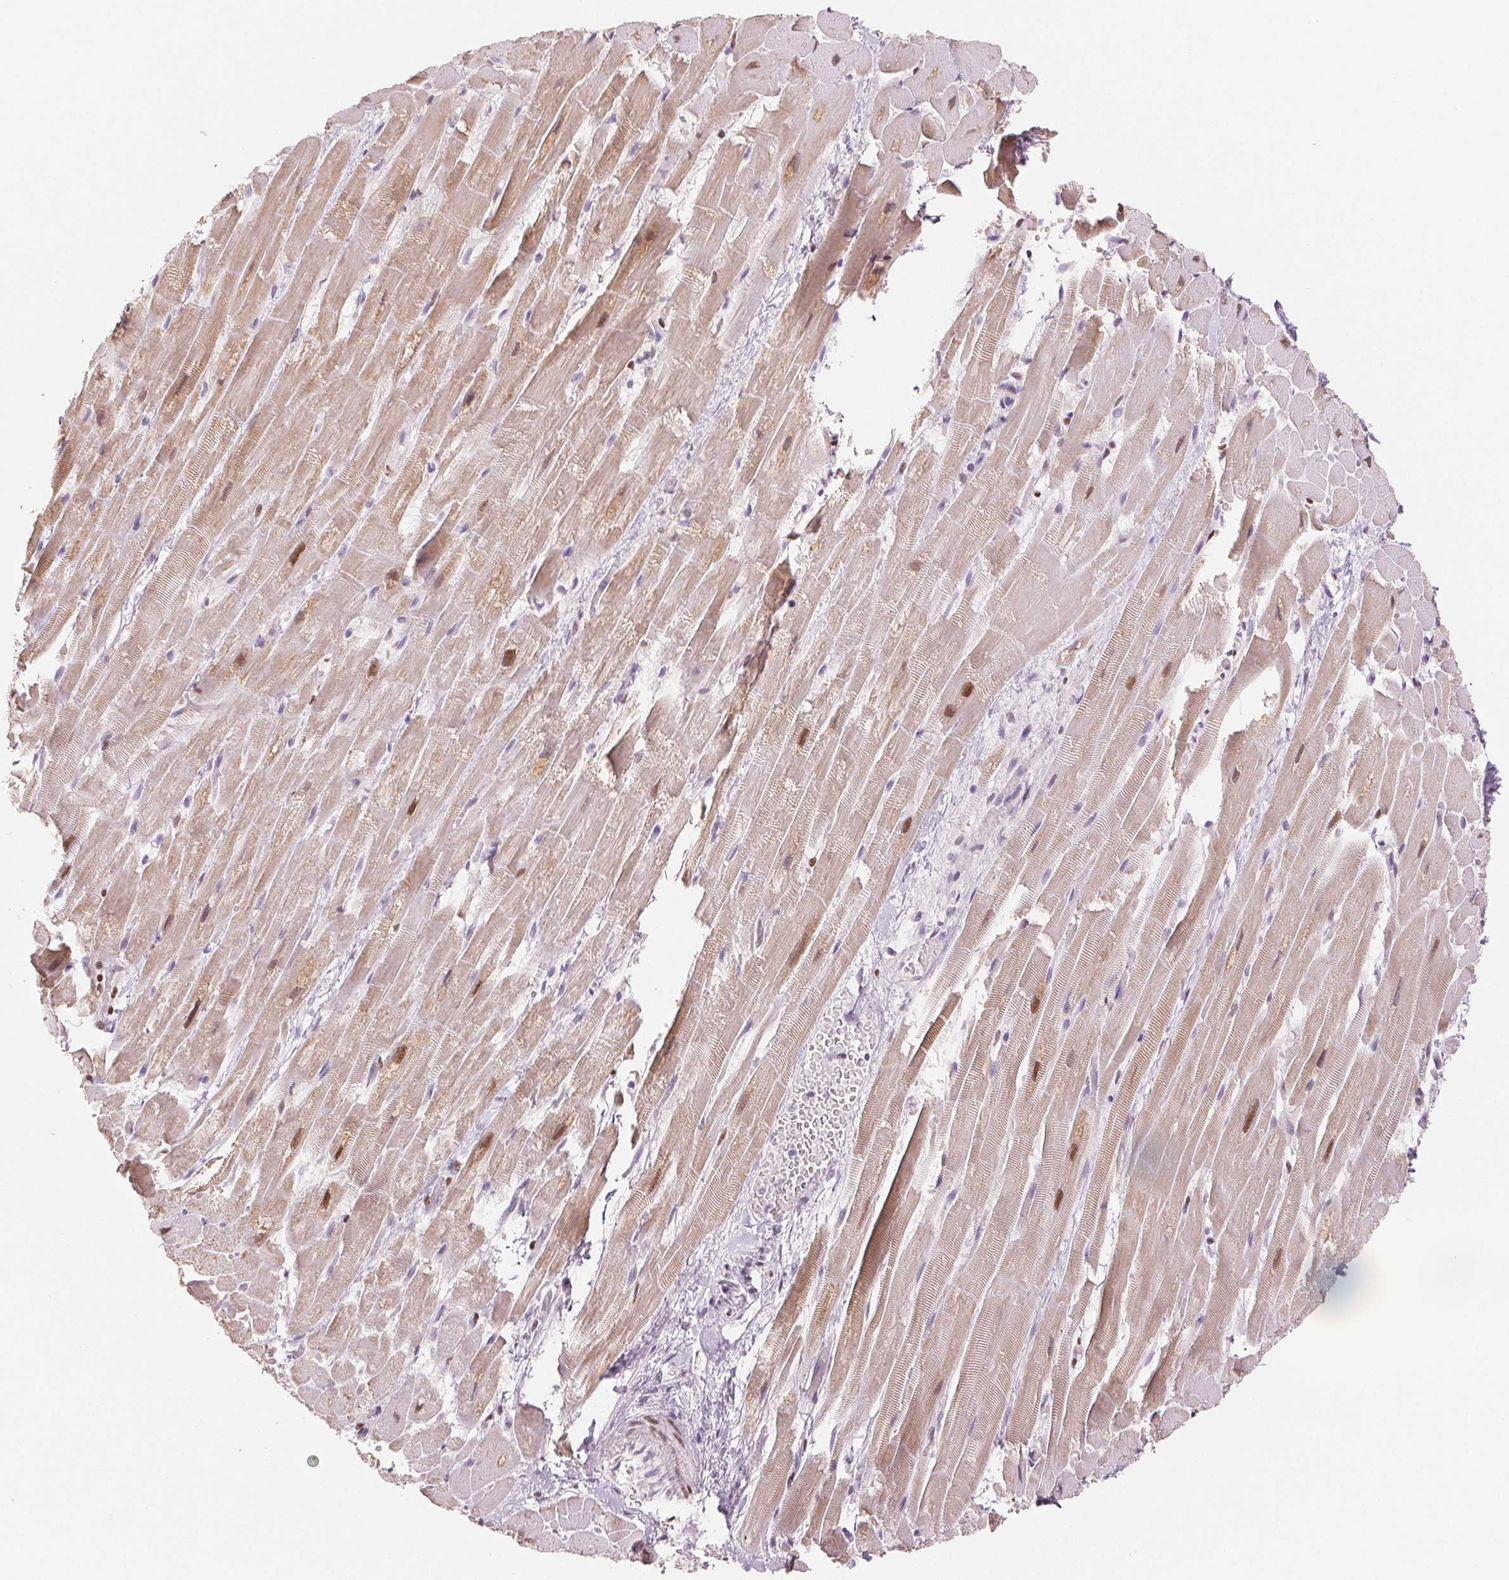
{"staining": {"intensity": "strong", "quantity": "<25%", "location": "cytoplasmic/membranous,nuclear"}, "tissue": "heart muscle", "cell_type": "Cardiomyocytes", "image_type": "normal", "snomed": [{"axis": "morphology", "description": "Normal tissue, NOS"}, {"axis": "topography", "description": "Heart"}], "caption": "Cardiomyocytes show strong cytoplasmic/membranous,nuclear expression in about <25% of cells in normal heart muscle.", "gene": "SMARCD3", "patient": {"sex": "male", "age": 37}}